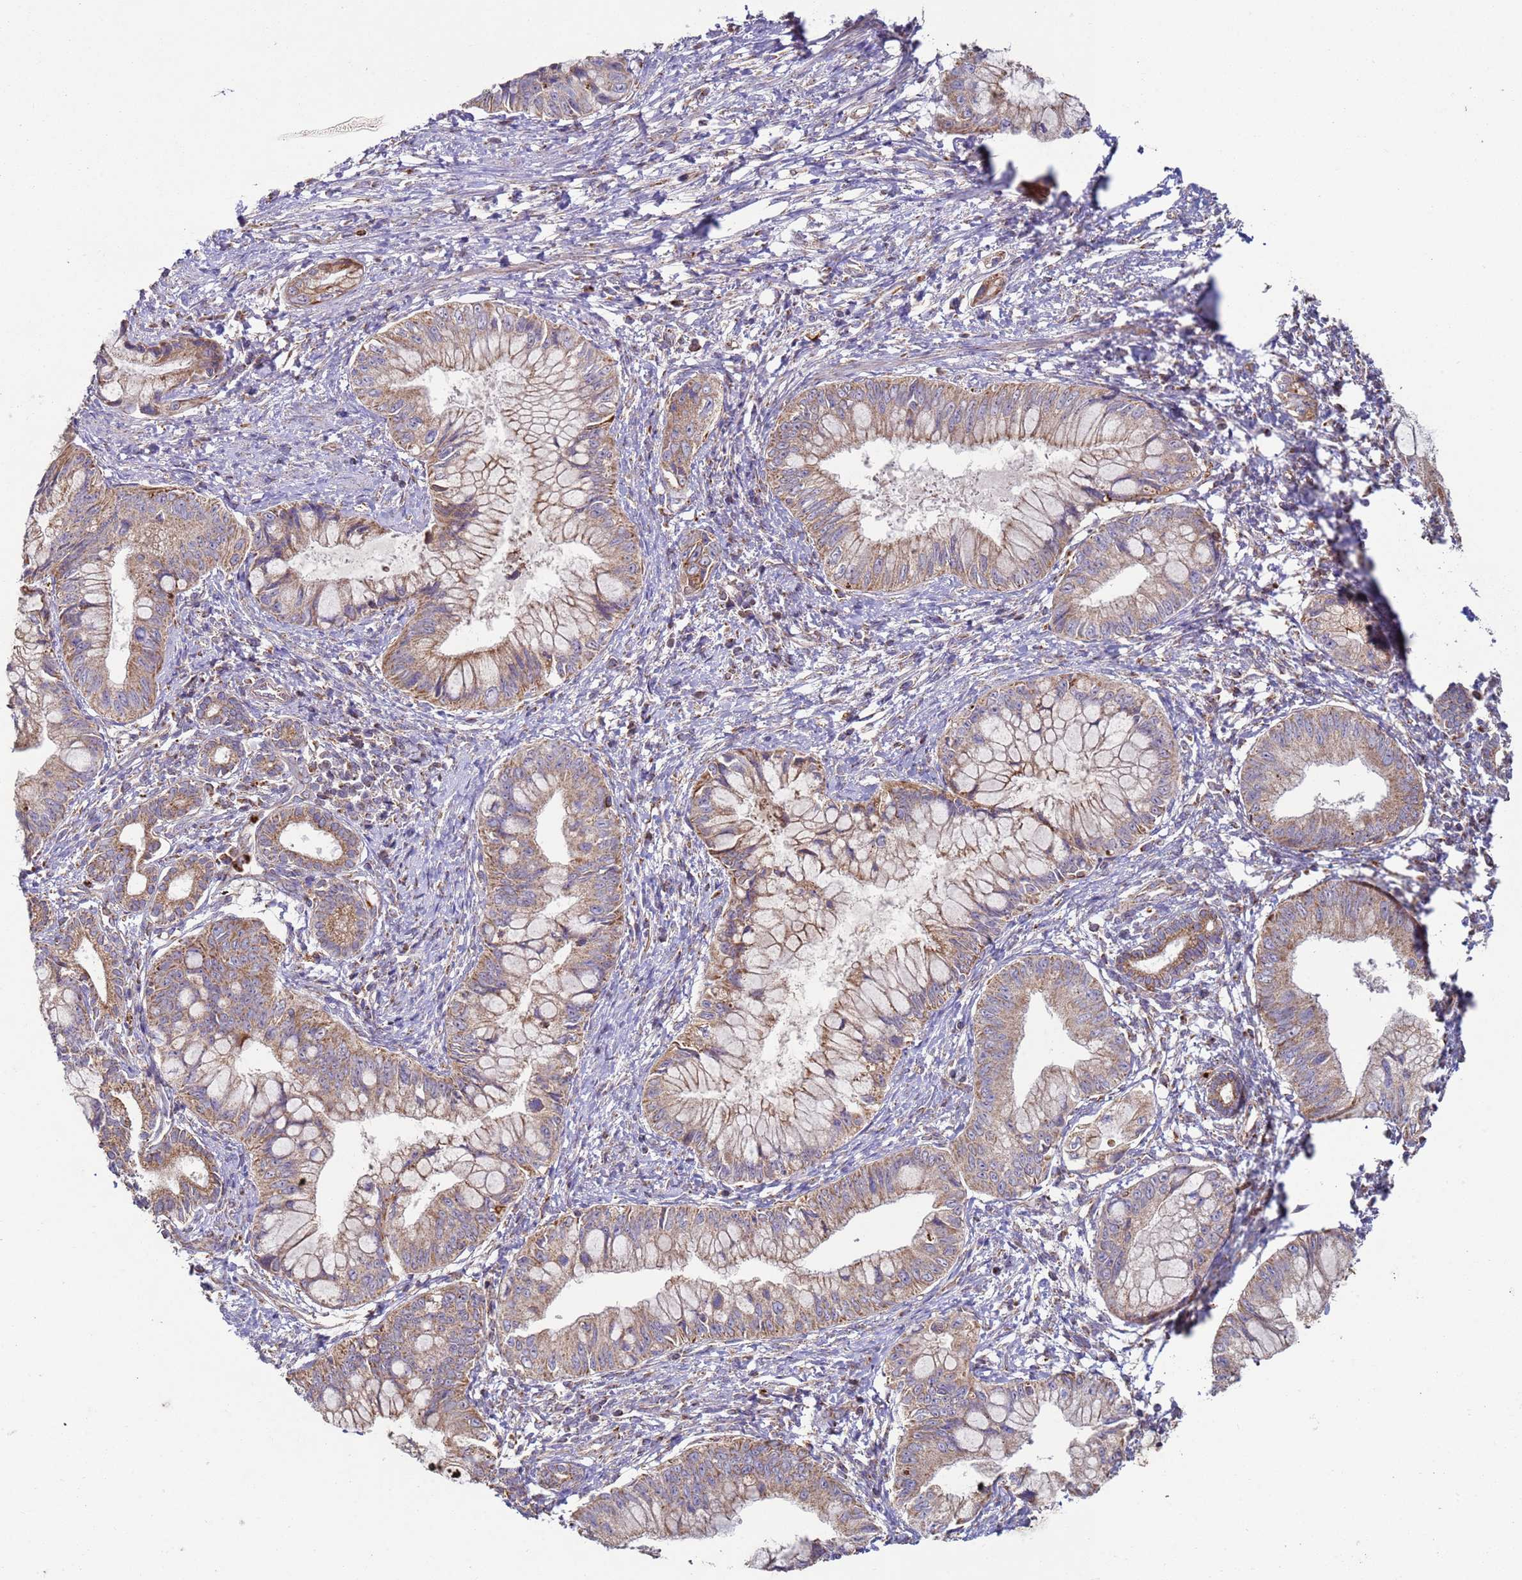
{"staining": {"intensity": "weak", "quantity": ">75%", "location": "cytoplasmic/membranous"}, "tissue": "pancreatic cancer", "cell_type": "Tumor cells", "image_type": "cancer", "snomed": [{"axis": "morphology", "description": "Adenocarcinoma, NOS"}, {"axis": "topography", "description": "Pancreas"}], "caption": "Pancreatic cancer (adenocarcinoma) stained with a protein marker reveals weak staining in tumor cells.", "gene": "FBXO33", "patient": {"sex": "male", "age": 48}}